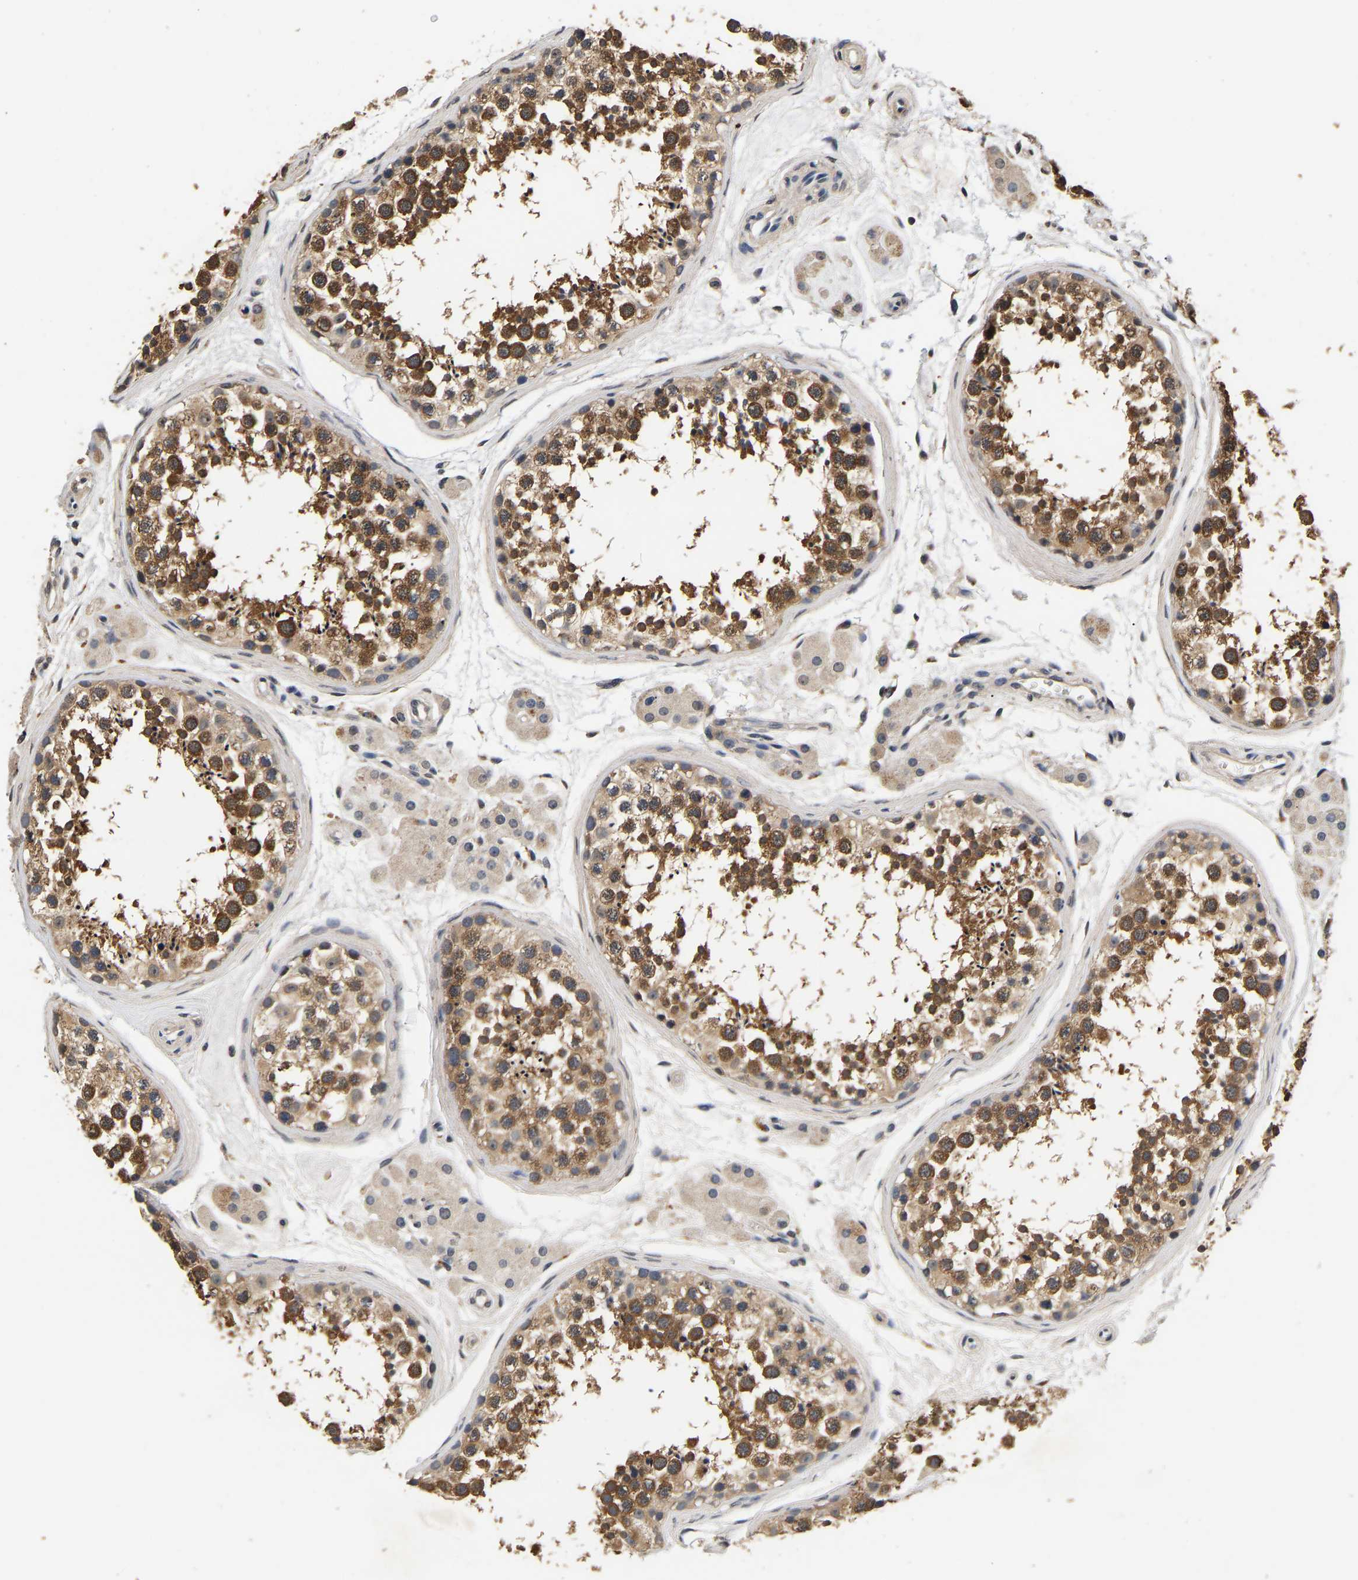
{"staining": {"intensity": "moderate", "quantity": ">75%", "location": "cytoplasmic/membranous"}, "tissue": "testis", "cell_type": "Cells in seminiferous ducts", "image_type": "normal", "snomed": [{"axis": "morphology", "description": "Normal tissue, NOS"}, {"axis": "topography", "description": "Testis"}], "caption": "Protein analysis of benign testis reveals moderate cytoplasmic/membranous expression in approximately >75% of cells in seminiferous ducts. The staining was performed using DAB to visualize the protein expression in brown, while the nuclei were stained in blue with hematoxylin (Magnification: 20x).", "gene": "RUVBL1", "patient": {"sex": "male", "age": 56}}